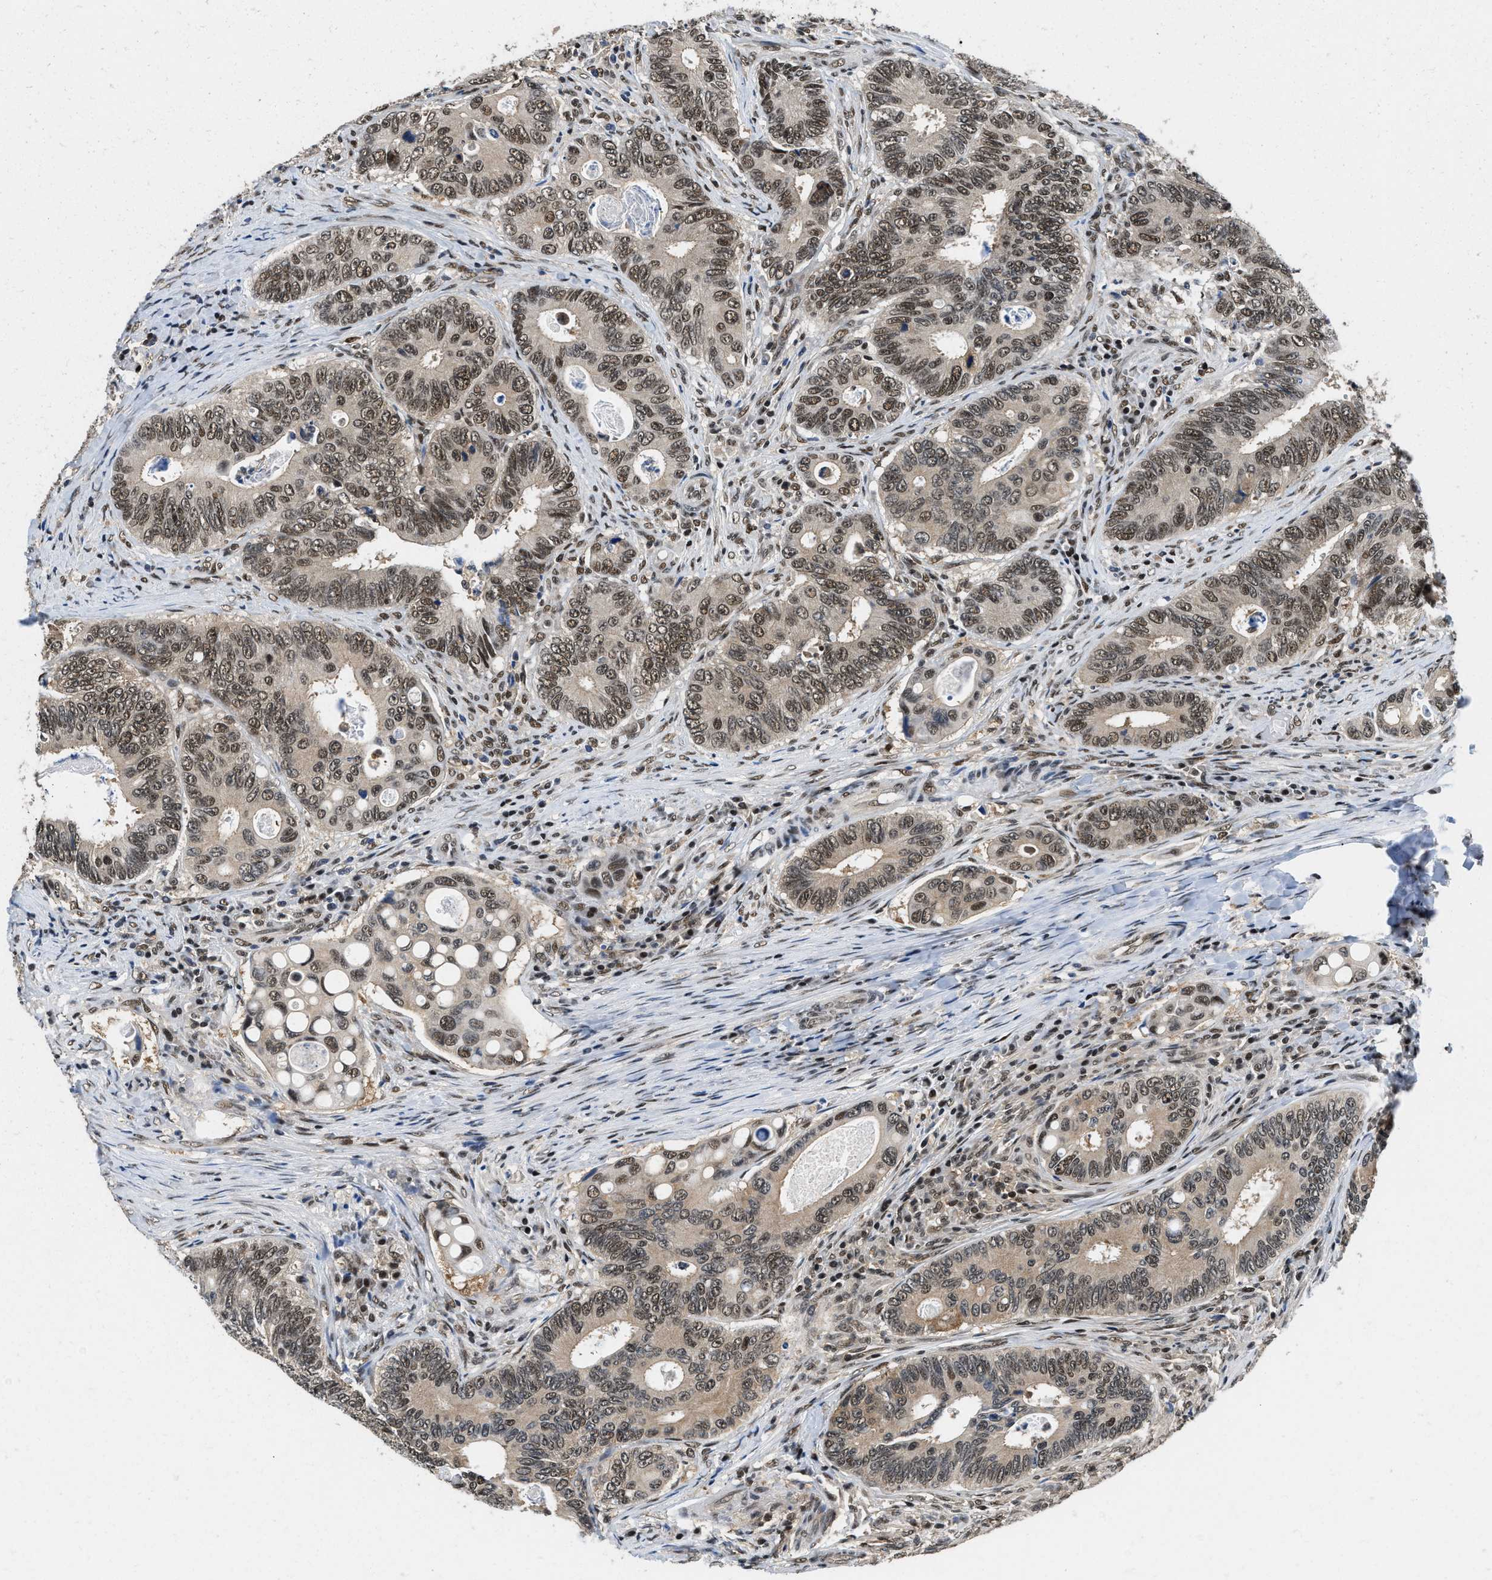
{"staining": {"intensity": "weak", "quantity": "25%-75%", "location": "cytoplasmic/membranous,nuclear"}, "tissue": "colorectal cancer", "cell_type": "Tumor cells", "image_type": "cancer", "snomed": [{"axis": "morphology", "description": "Inflammation, NOS"}, {"axis": "morphology", "description": "Adenocarcinoma, NOS"}, {"axis": "topography", "description": "Colon"}], "caption": "Colorectal cancer (adenocarcinoma) stained for a protein displays weak cytoplasmic/membranous and nuclear positivity in tumor cells.", "gene": "ATF7IP", "patient": {"sex": "male", "age": 72}}